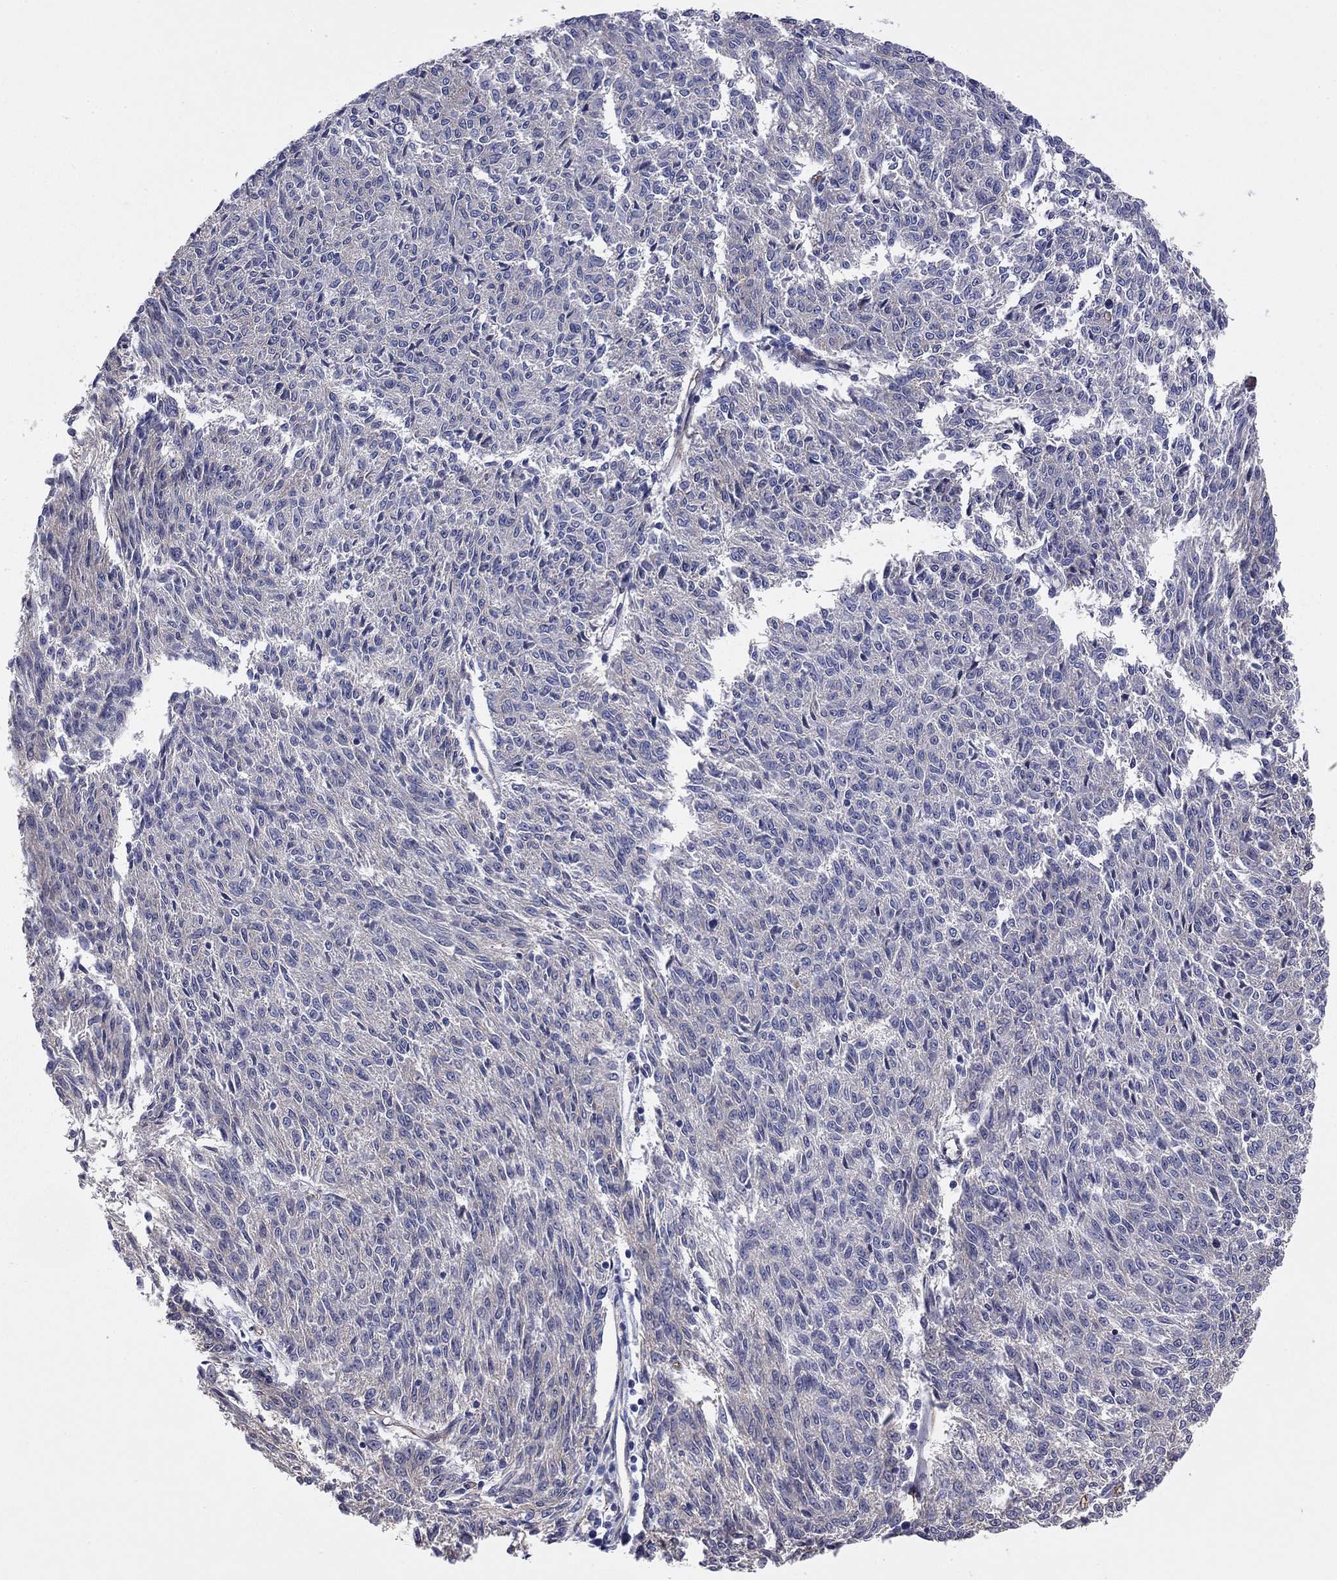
{"staining": {"intensity": "weak", "quantity": "<25%", "location": "cytoplasmic/membranous"}, "tissue": "melanoma", "cell_type": "Tumor cells", "image_type": "cancer", "snomed": [{"axis": "morphology", "description": "Malignant melanoma, NOS"}, {"axis": "topography", "description": "Skin"}], "caption": "Tumor cells are negative for brown protein staining in malignant melanoma.", "gene": "TCHH", "patient": {"sex": "female", "age": 72}}